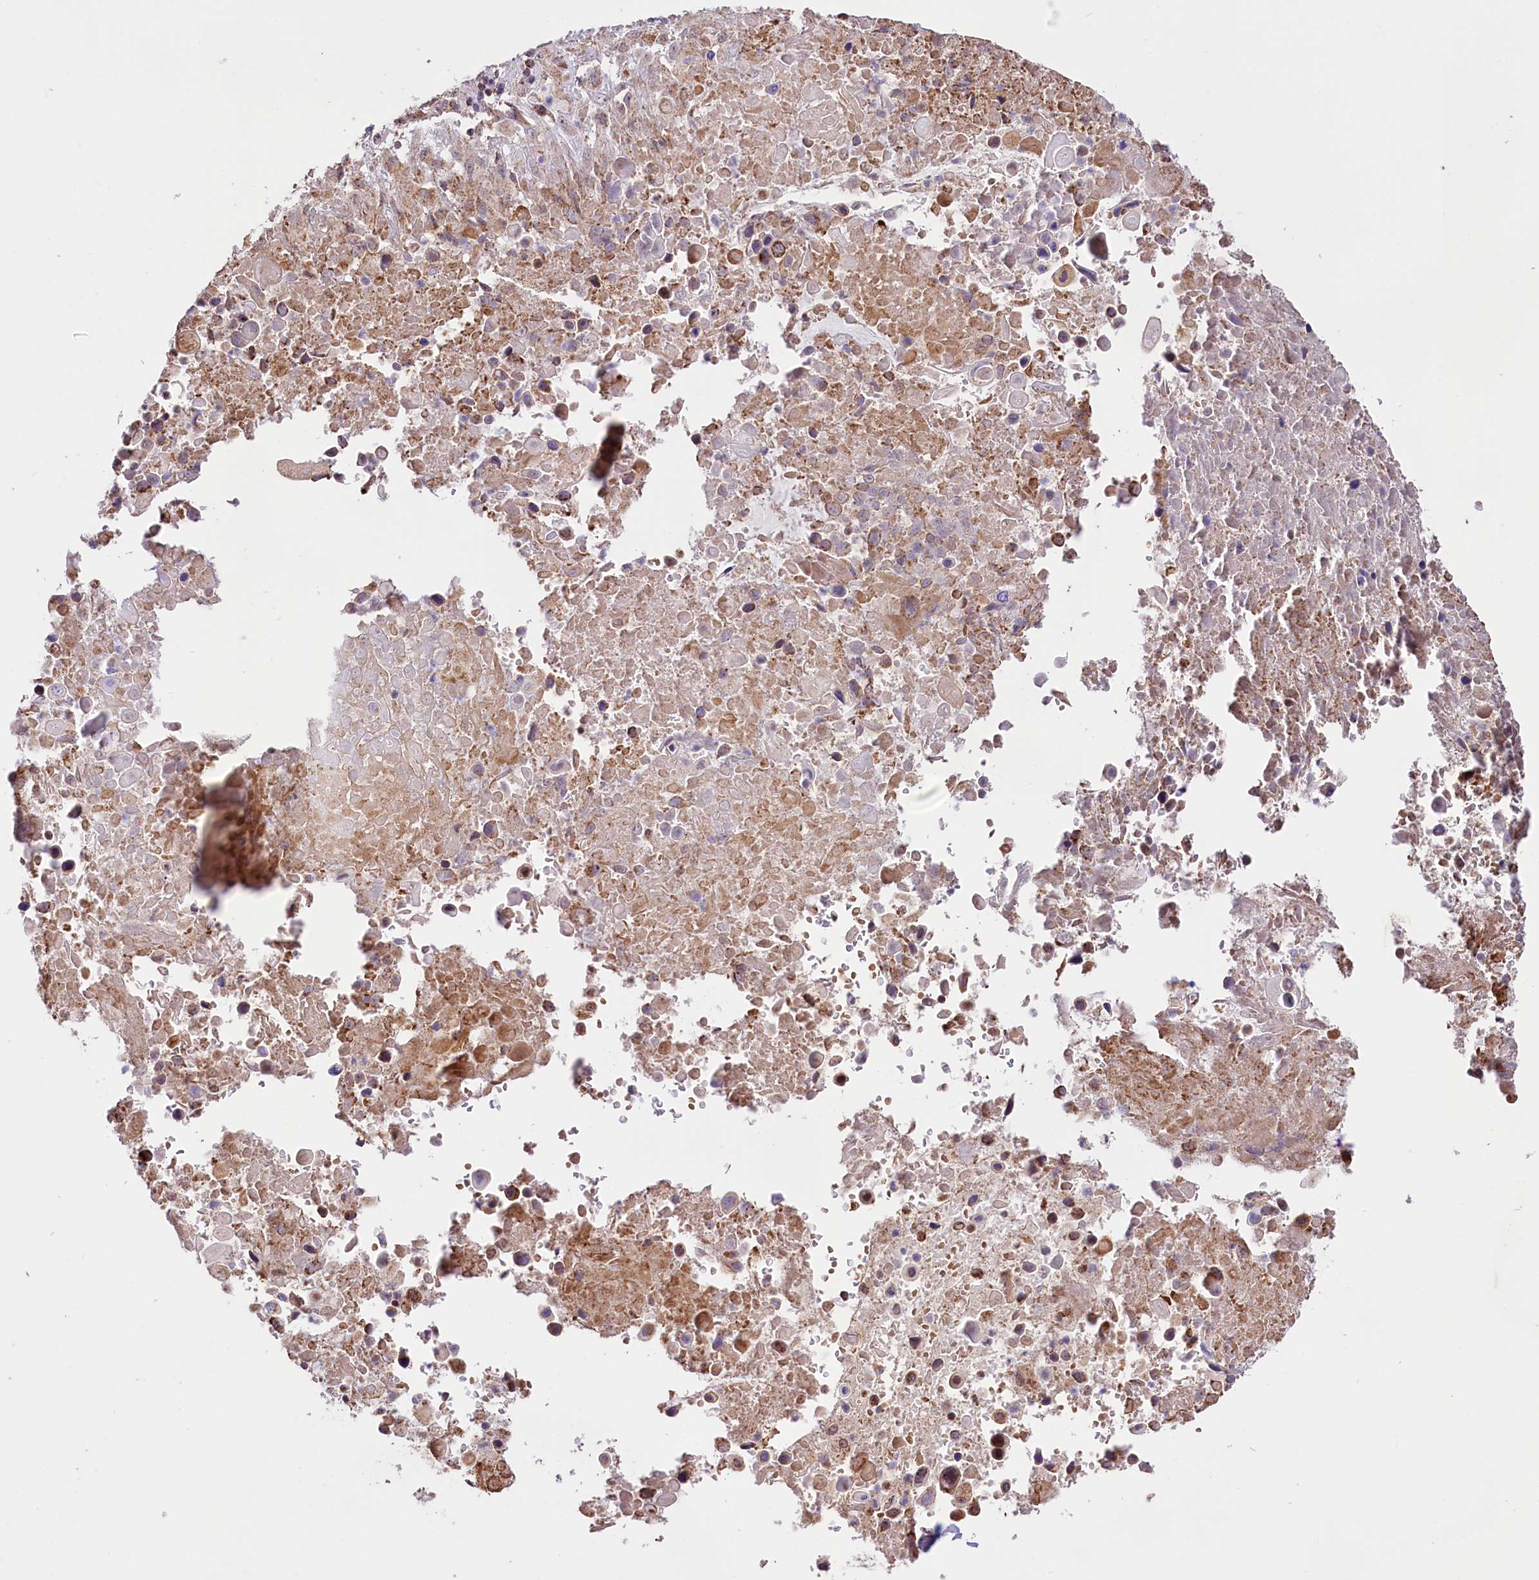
{"staining": {"intensity": "moderate", "quantity": "<25%", "location": "cytoplasmic/membranous"}, "tissue": "lung cancer", "cell_type": "Tumor cells", "image_type": "cancer", "snomed": [{"axis": "morphology", "description": "Squamous cell carcinoma, NOS"}, {"axis": "topography", "description": "Lung"}], "caption": "Protein staining of lung squamous cell carcinoma tissue shows moderate cytoplasmic/membranous positivity in about <25% of tumor cells. Immunohistochemistry stains the protein of interest in brown and the nuclei are stained blue.", "gene": "ST7", "patient": {"sex": "male", "age": 66}}